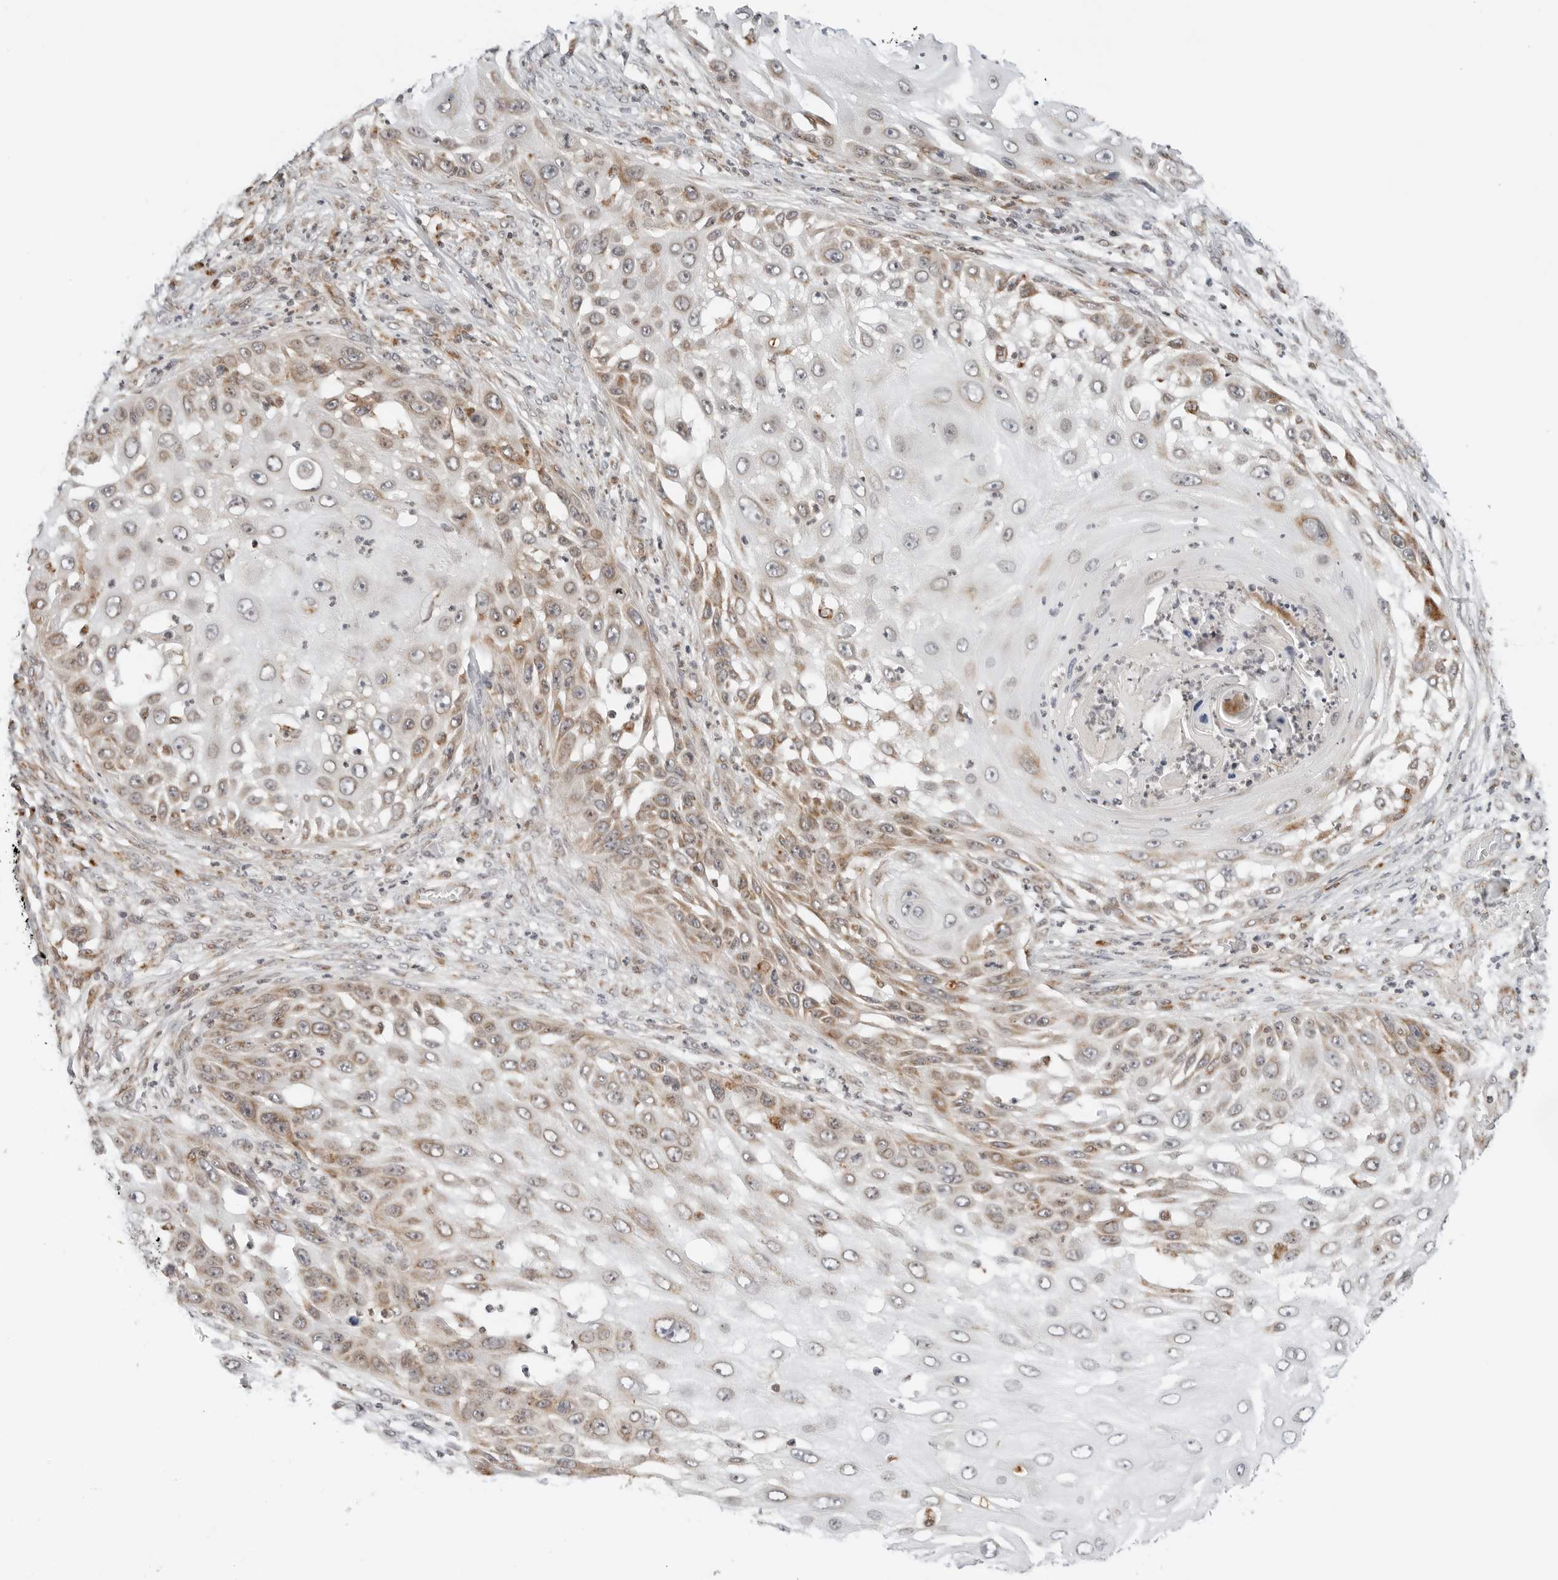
{"staining": {"intensity": "moderate", "quantity": ">75%", "location": "cytoplasmic/membranous"}, "tissue": "skin cancer", "cell_type": "Tumor cells", "image_type": "cancer", "snomed": [{"axis": "morphology", "description": "Squamous cell carcinoma, NOS"}, {"axis": "topography", "description": "Skin"}], "caption": "Immunohistochemistry micrograph of skin cancer (squamous cell carcinoma) stained for a protein (brown), which demonstrates medium levels of moderate cytoplasmic/membranous positivity in approximately >75% of tumor cells.", "gene": "DYRK4", "patient": {"sex": "female", "age": 44}}